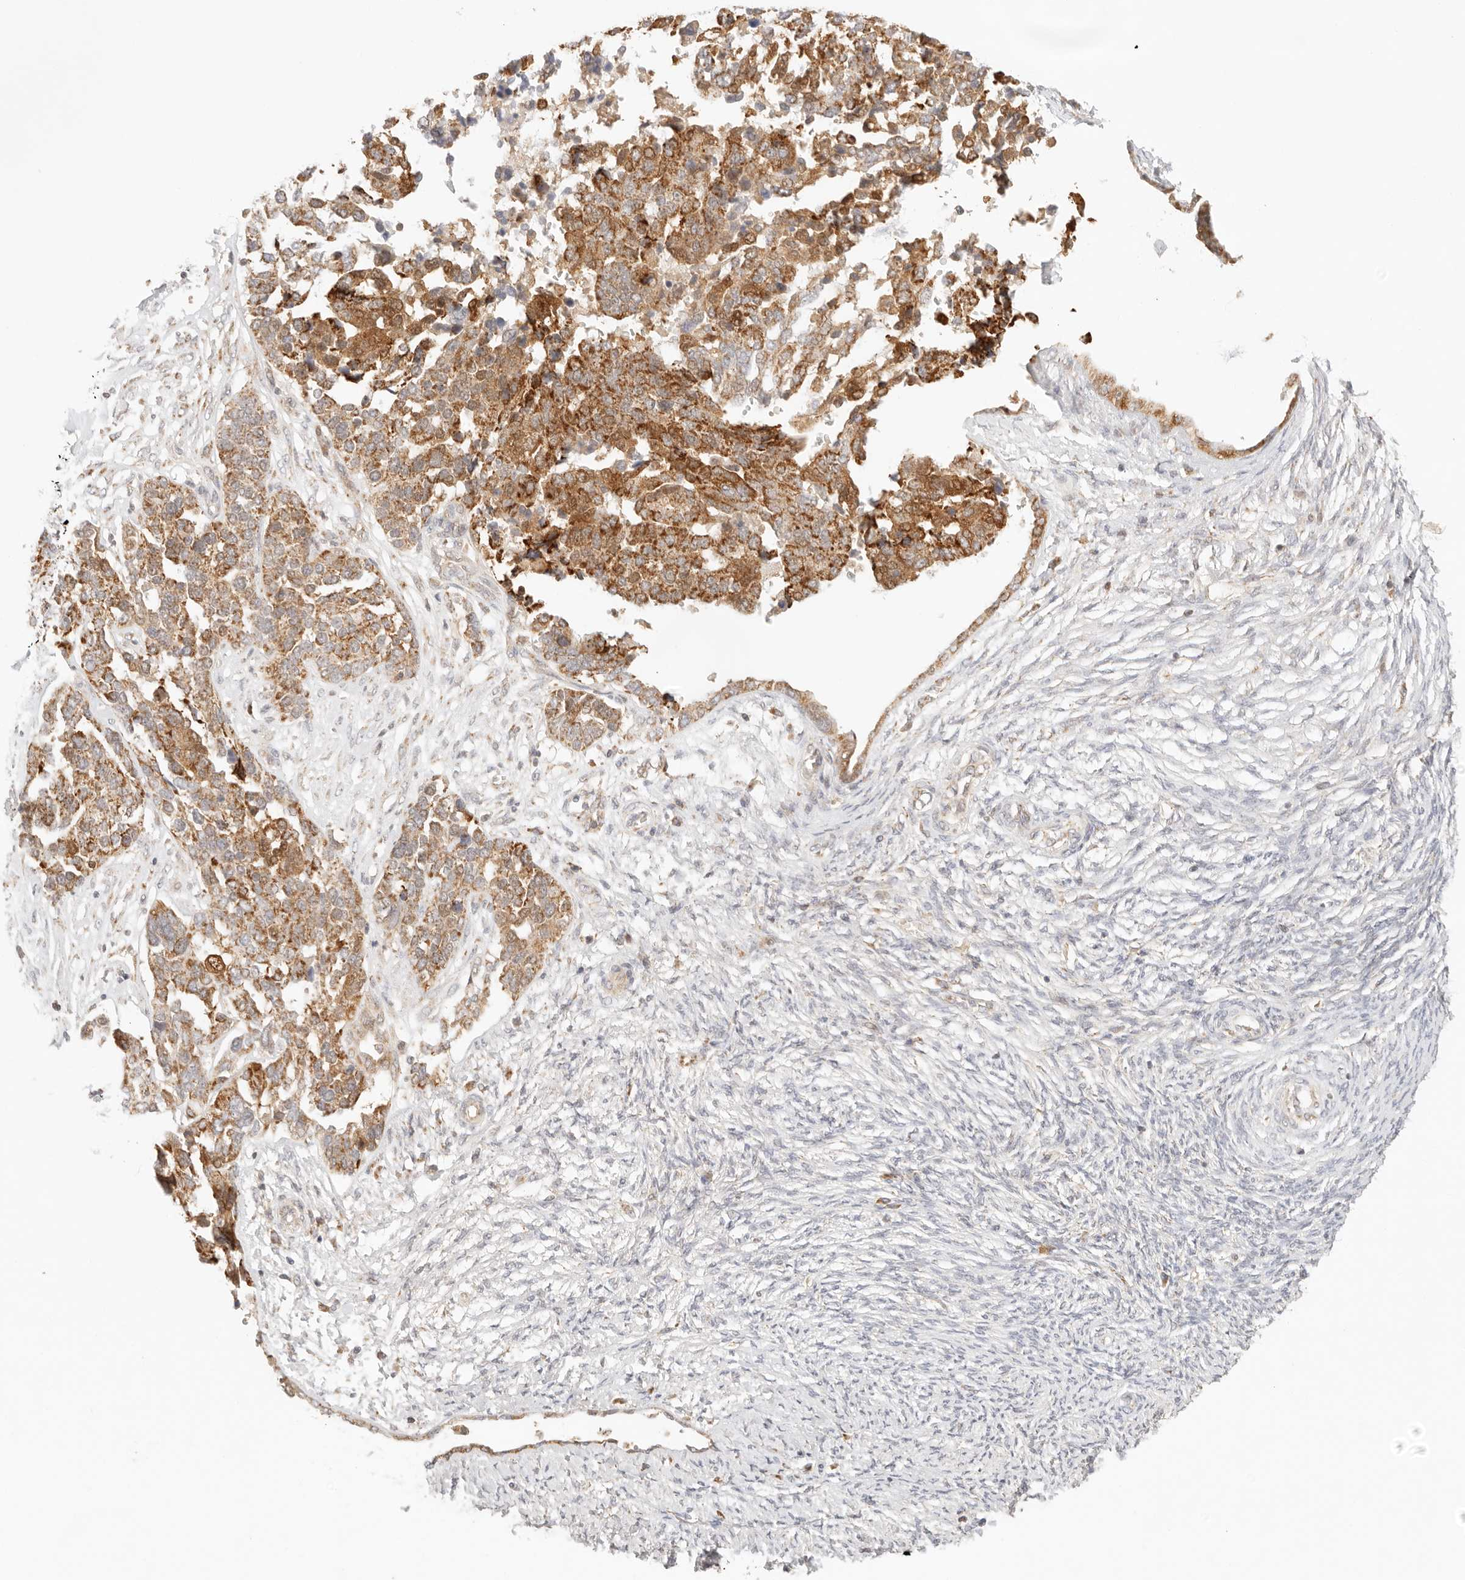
{"staining": {"intensity": "moderate", "quantity": ">75%", "location": "cytoplasmic/membranous"}, "tissue": "ovarian cancer", "cell_type": "Tumor cells", "image_type": "cancer", "snomed": [{"axis": "morphology", "description": "Cystadenocarcinoma, serous, NOS"}, {"axis": "topography", "description": "Ovary"}], "caption": "Protein expression analysis of ovarian cancer demonstrates moderate cytoplasmic/membranous expression in approximately >75% of tumor cells. Ihc stains the protein in brown and the nuclei are stained blue.", "gene": "COA6", "patient": {"sex": "female", "age": 44}}